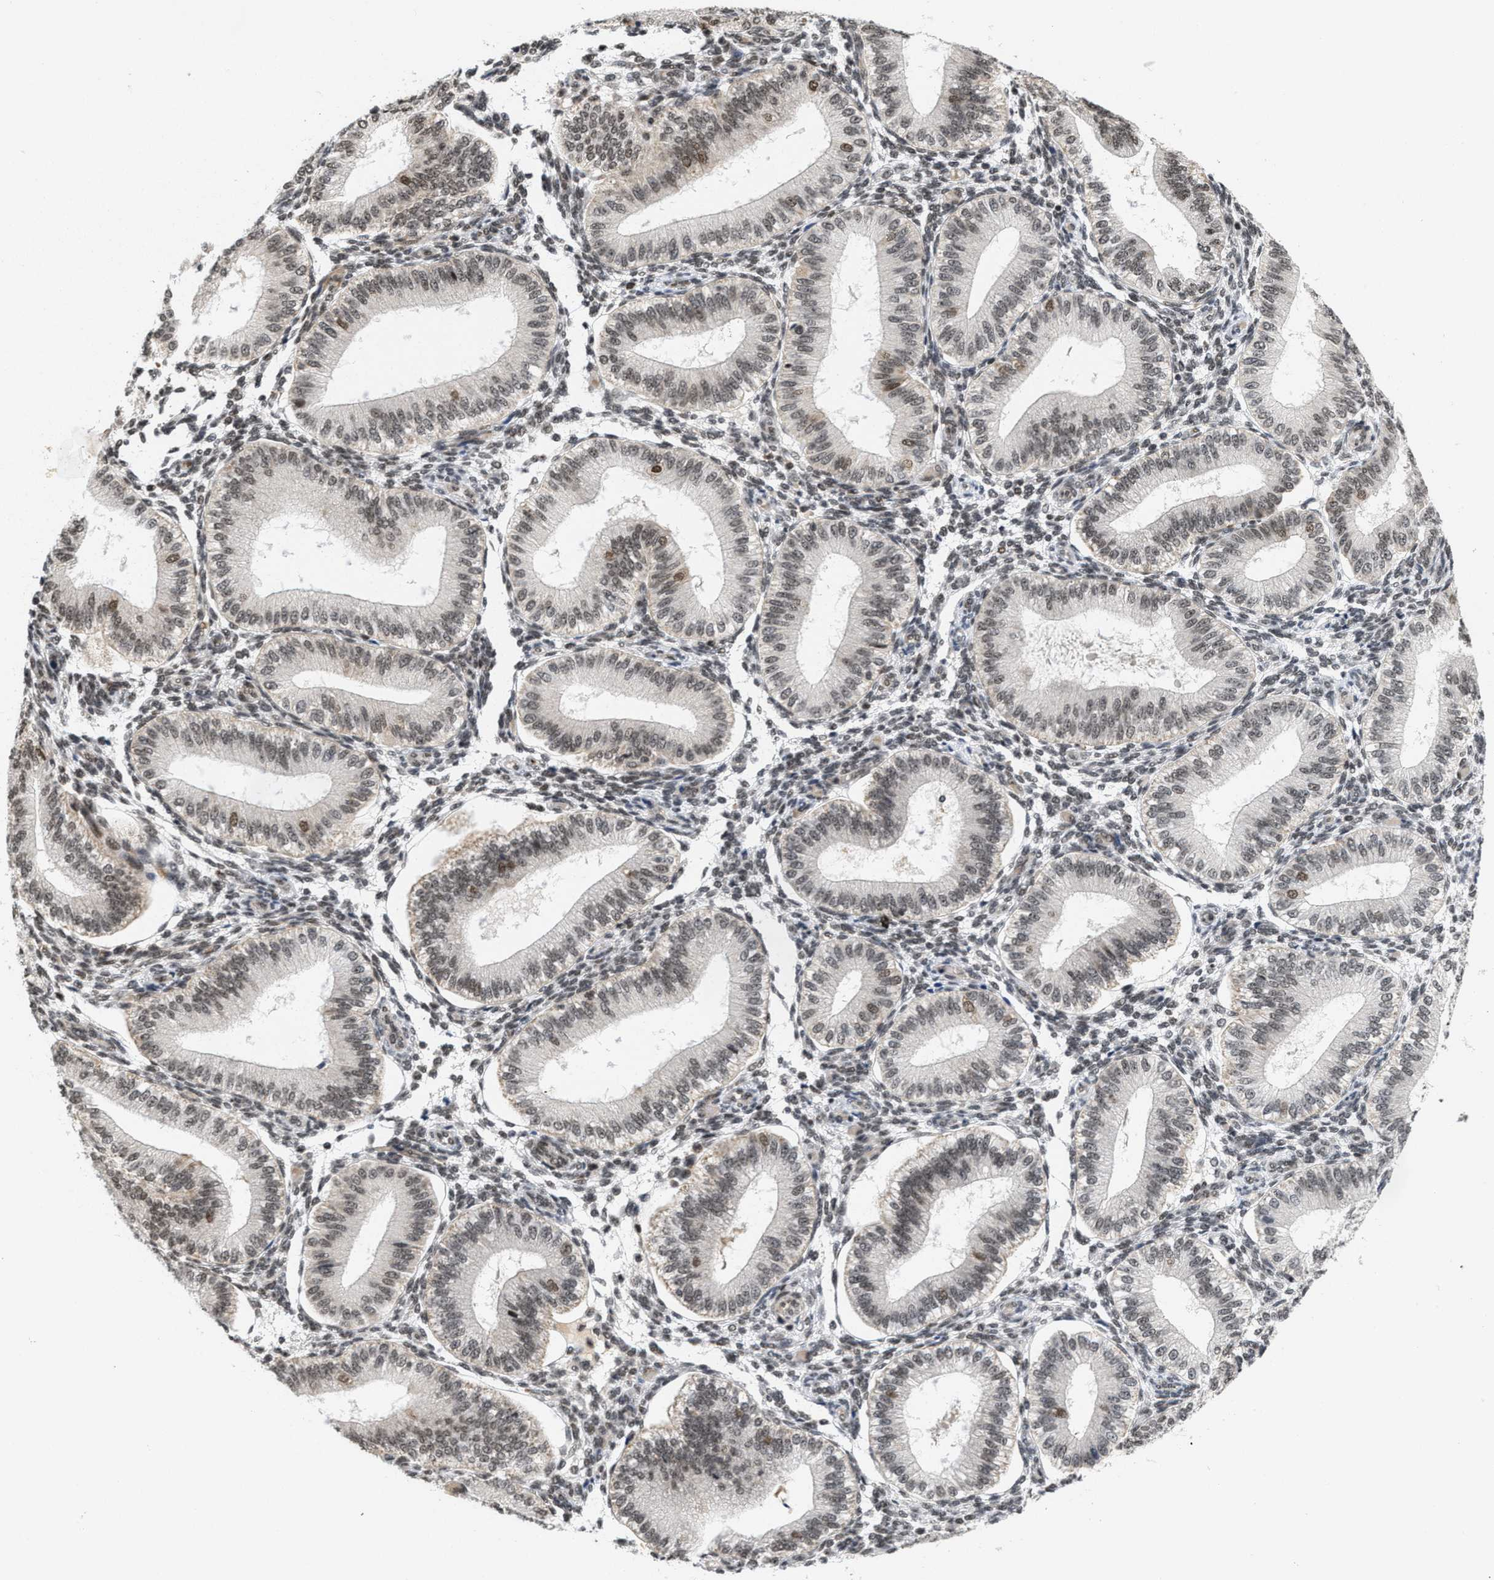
{"staining": {"intensity": "weak", "quantity": ">75%", "location": "nuclear"}, "tissue": "endometrium", "cell_type": "Cells in endometrial stroma", "image_type": "normal", "snomed": [{"axis": "morphology", "description": "Normal tissue, NOS"}, {"axis": "topography", "description": "Endometrium"}], "caption": "Endometrium stained with a brown dye reveals weak nuclear positive expression in about >75% of cells in endometrial stroma.", "gene": "ANKRD6", "patient": {"sex": "female", "age": 39}}